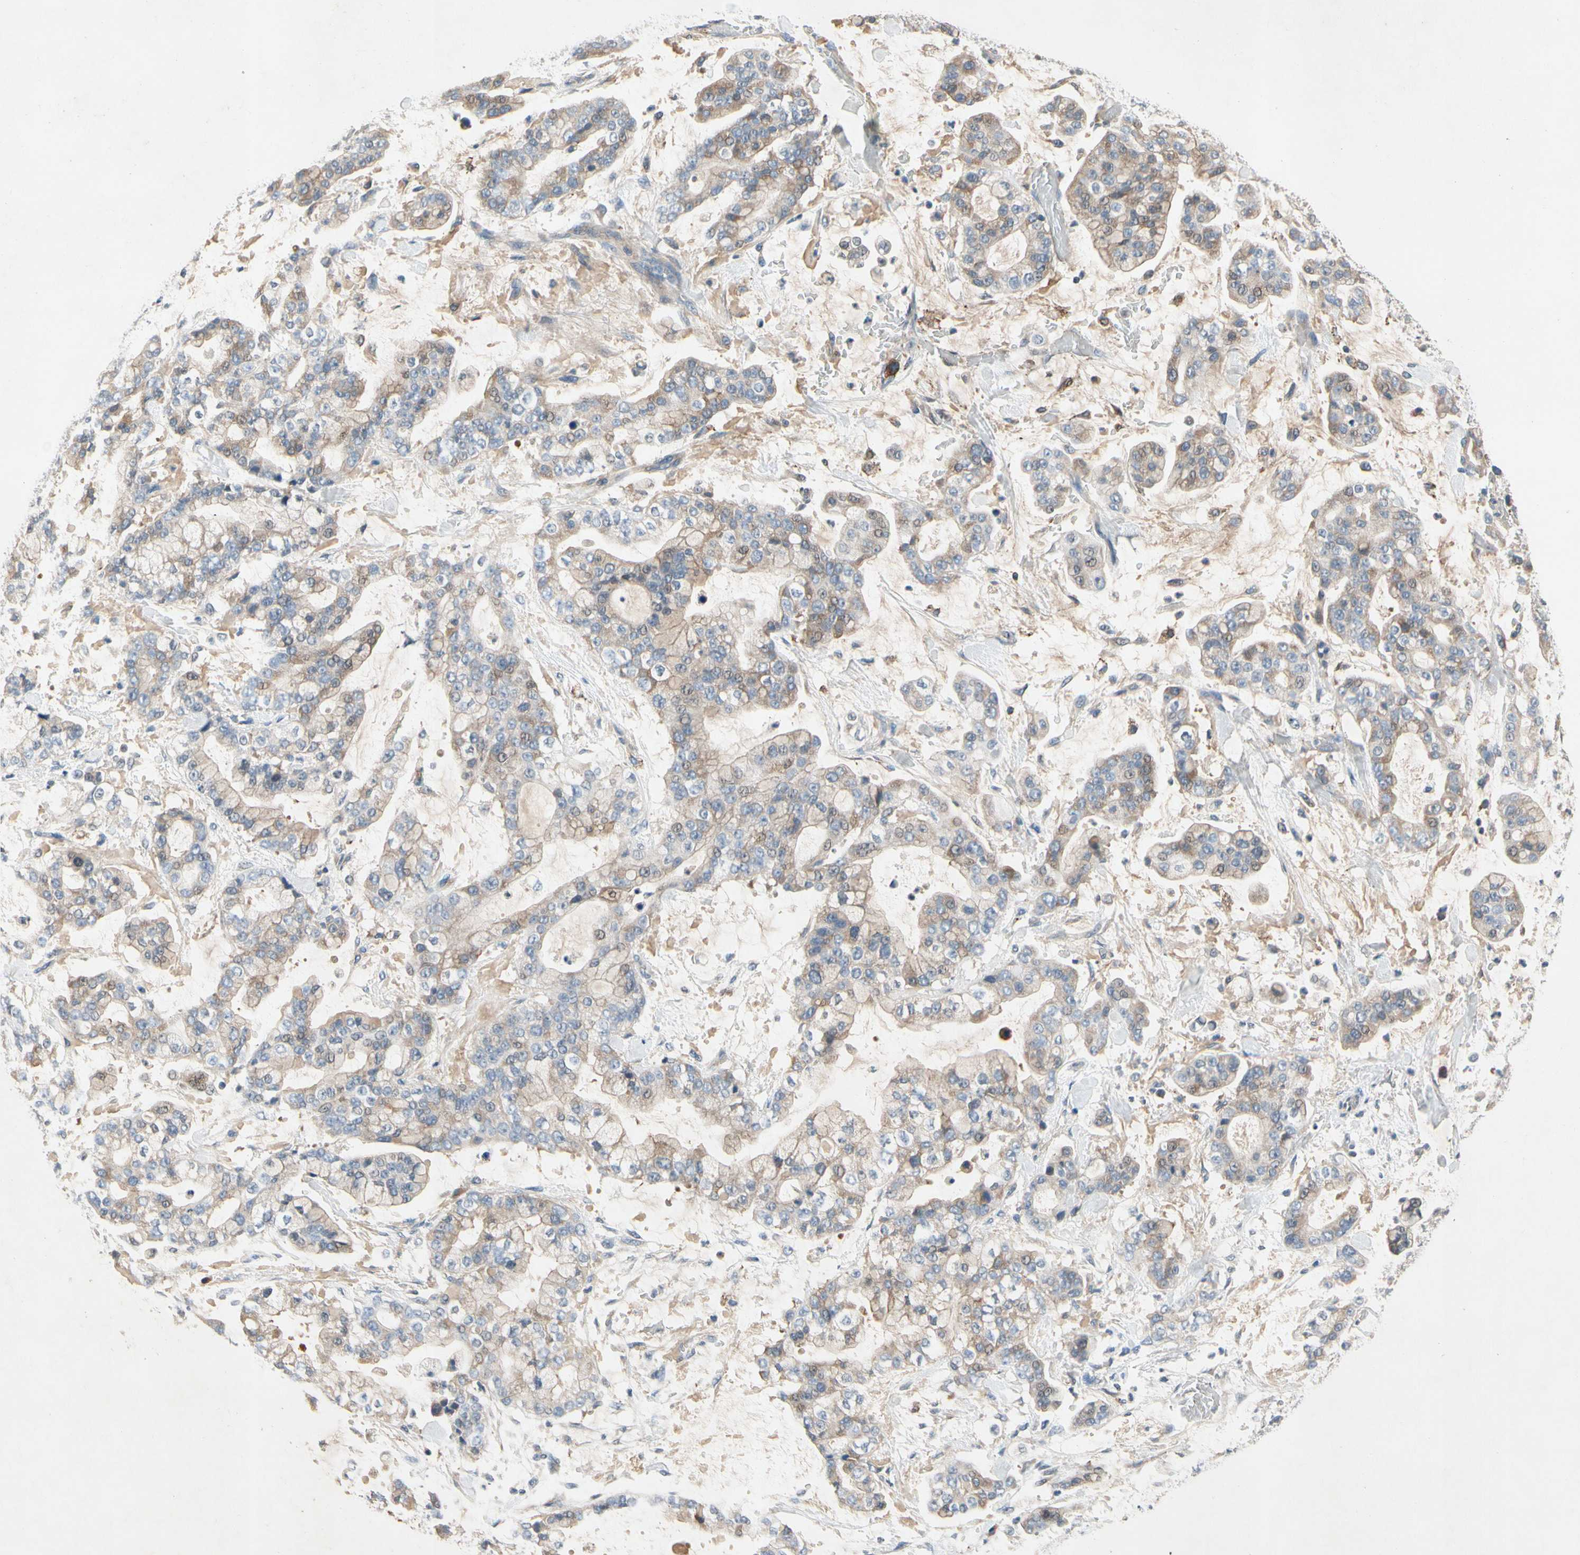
{"staining": {"intensity": "weak", "quantity": "25%-75%", "location": "cytoplasmic/membranous"}, "tissue": "stomach cancer", "cell_type": "Tumor cells", "image_type": "cancer", "snomed": [{"axis": "morphology", "description": "Normal tissue, NOS"}, {"axis": "morphology", "description": "Adenocarcinoma, NOS"}, {"axis": "topography", "description": "Stomach, upper"}, {"axis": "topography", "description": "Stomach"}], "caption": "High-power microscopy captured an immunohistochemistry (IHC) image of stomach cancer (adenocarcinoma), revealing weak cytoplasmic/membranous positivity in about 25%-75% of tumor cells. (DAB (3,3'-diaminobenzidine) IHC, brown staining for protein, blue staining for nuclei).", "gene": "NDFIP2", "patient": {"sex": "male", "age": 76}}